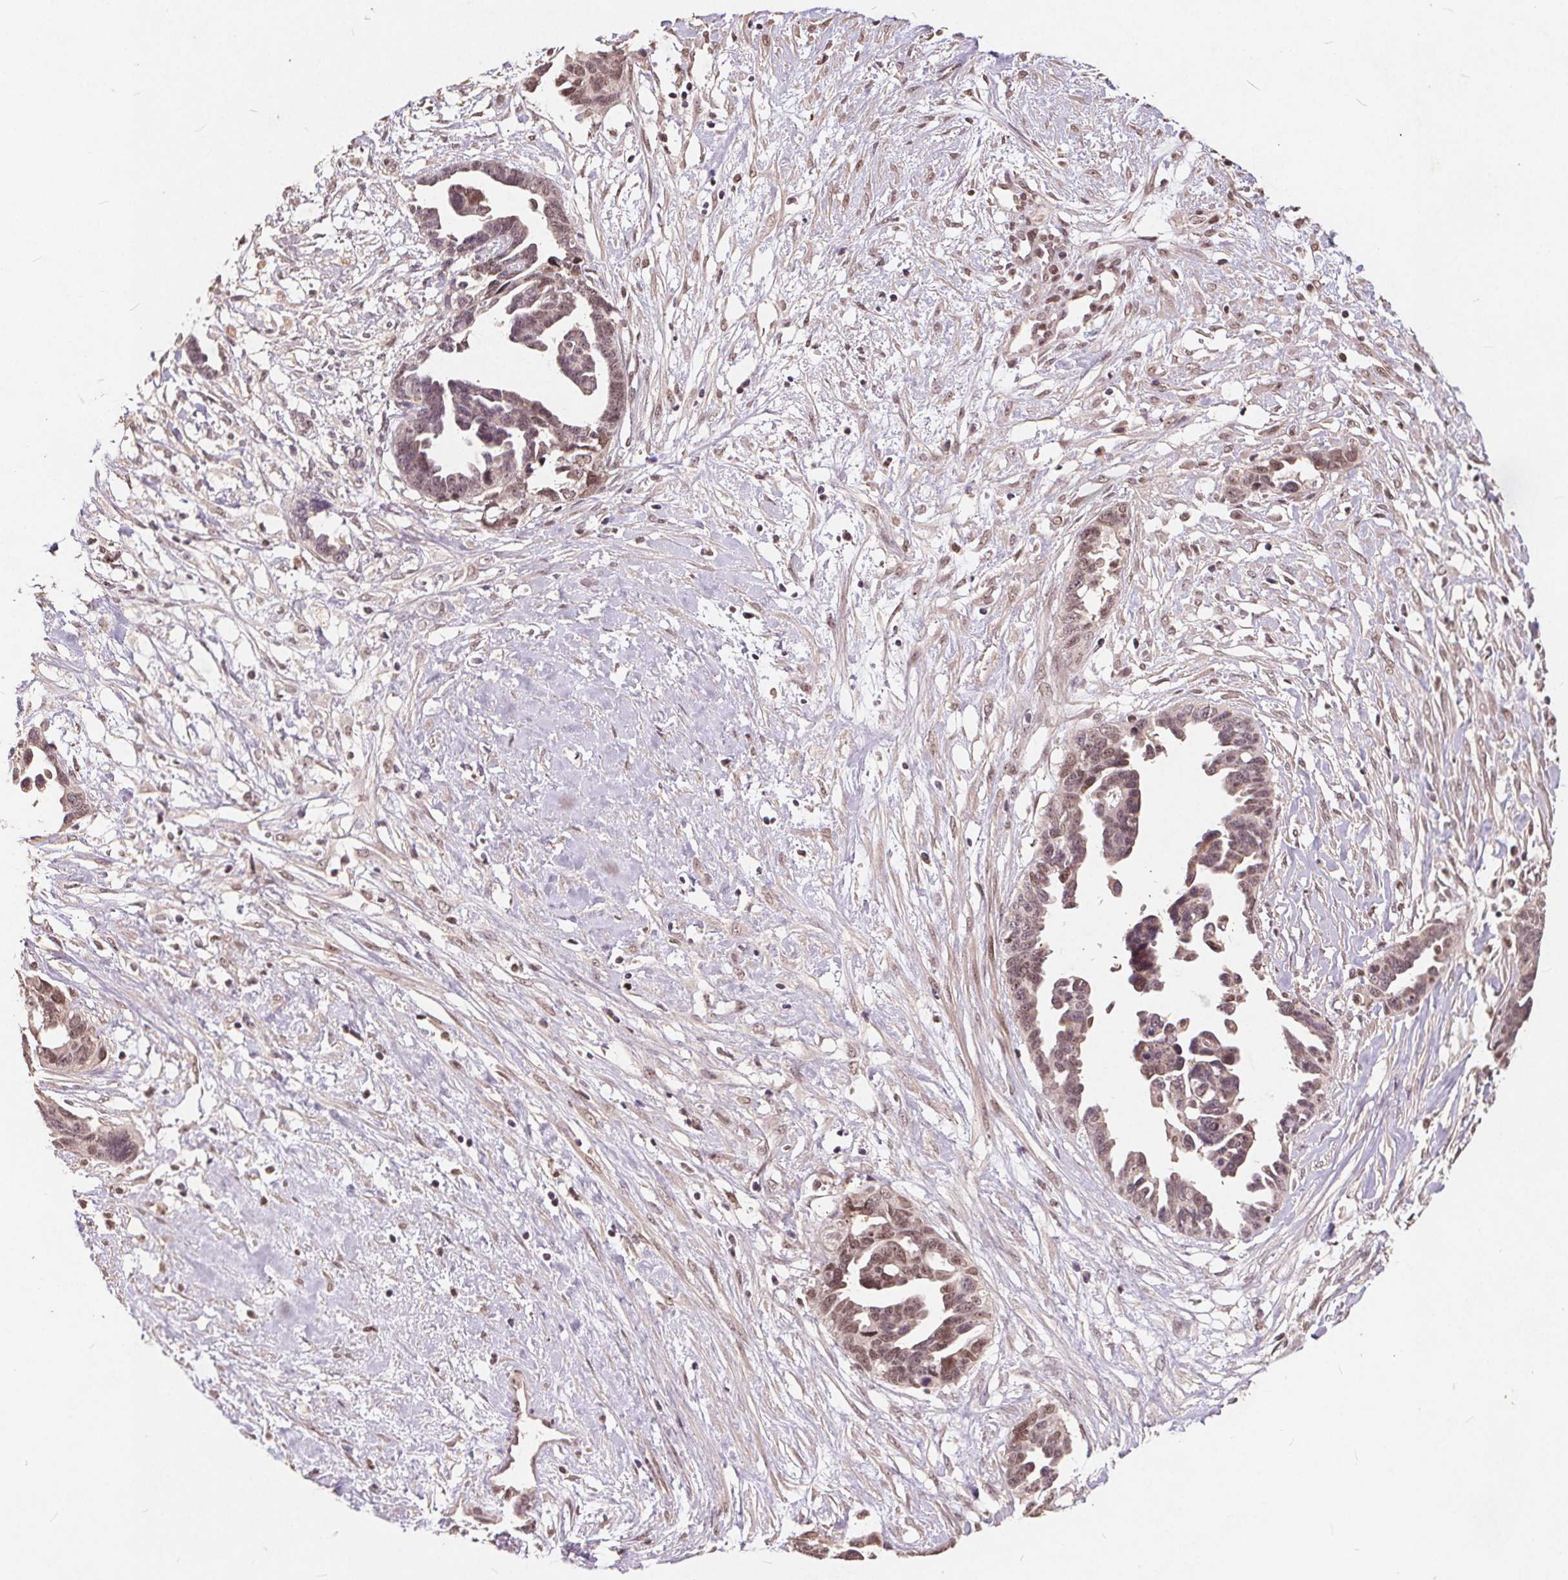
{"staining": {"intensity": "weak", "quantity": "25%-75%", "location": "nuclear"}, "tissue": "ovarian cancer", "cell_type": "Tumor cells", "image_type": "cancer", "snomed": [{"axis": "morphology", "description": "Cystadenocarcinoma, serous, NOS"}, {"axis": "topography", "description": "Ovary"}], "caption": "The image displays immunohistochemical staining of serous cystadenocarcinoma (ovarian). There is weak nuclear staining is present in approximately 25%-75% of tumor cells.", "gene": "DNMT3B", "patient": {"sex": "female", "age": 69}}